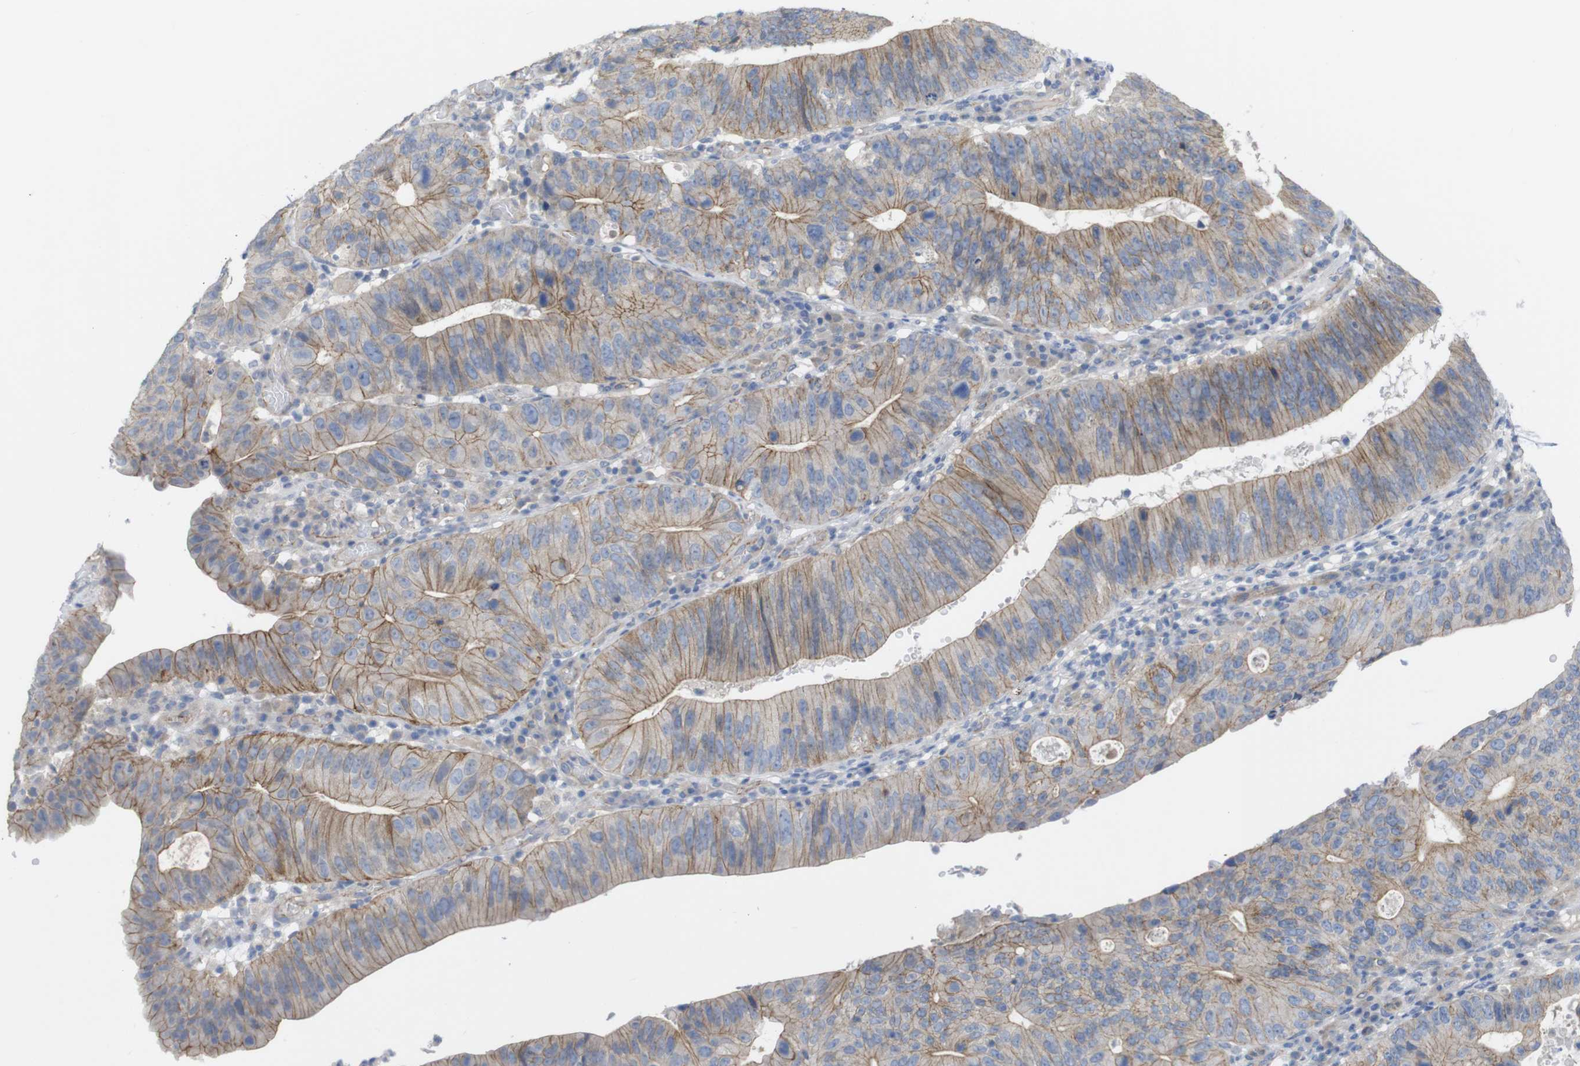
{"staining": {"intensity": "moderate", "quantity": ">75%", "location": "cytoplasmic/membranous"}, "tissue": "stomach cancer", "cell_type": "Tumor cells", "image_type": "cancer", "snomed": [{"axis": "morphology", "description": "Adenocarcinoma, NOS"}, {"axis": "topography", "description": "Stomach"}], "caption": "An immunohistochemistry histopathology image of neoplastic tissue is shown. Protein staining in brown shows moderate cytoplasmic/membranous positivity in stomach cancer within tumor cells. The staining was performed using DAB to visualize the protein expression in brown, while the nuclei were stained in blue with hematoxylin (Magnification: 20x).", "gene": "KIDINS220", "patient": {"sex": "male", "age": 59}}